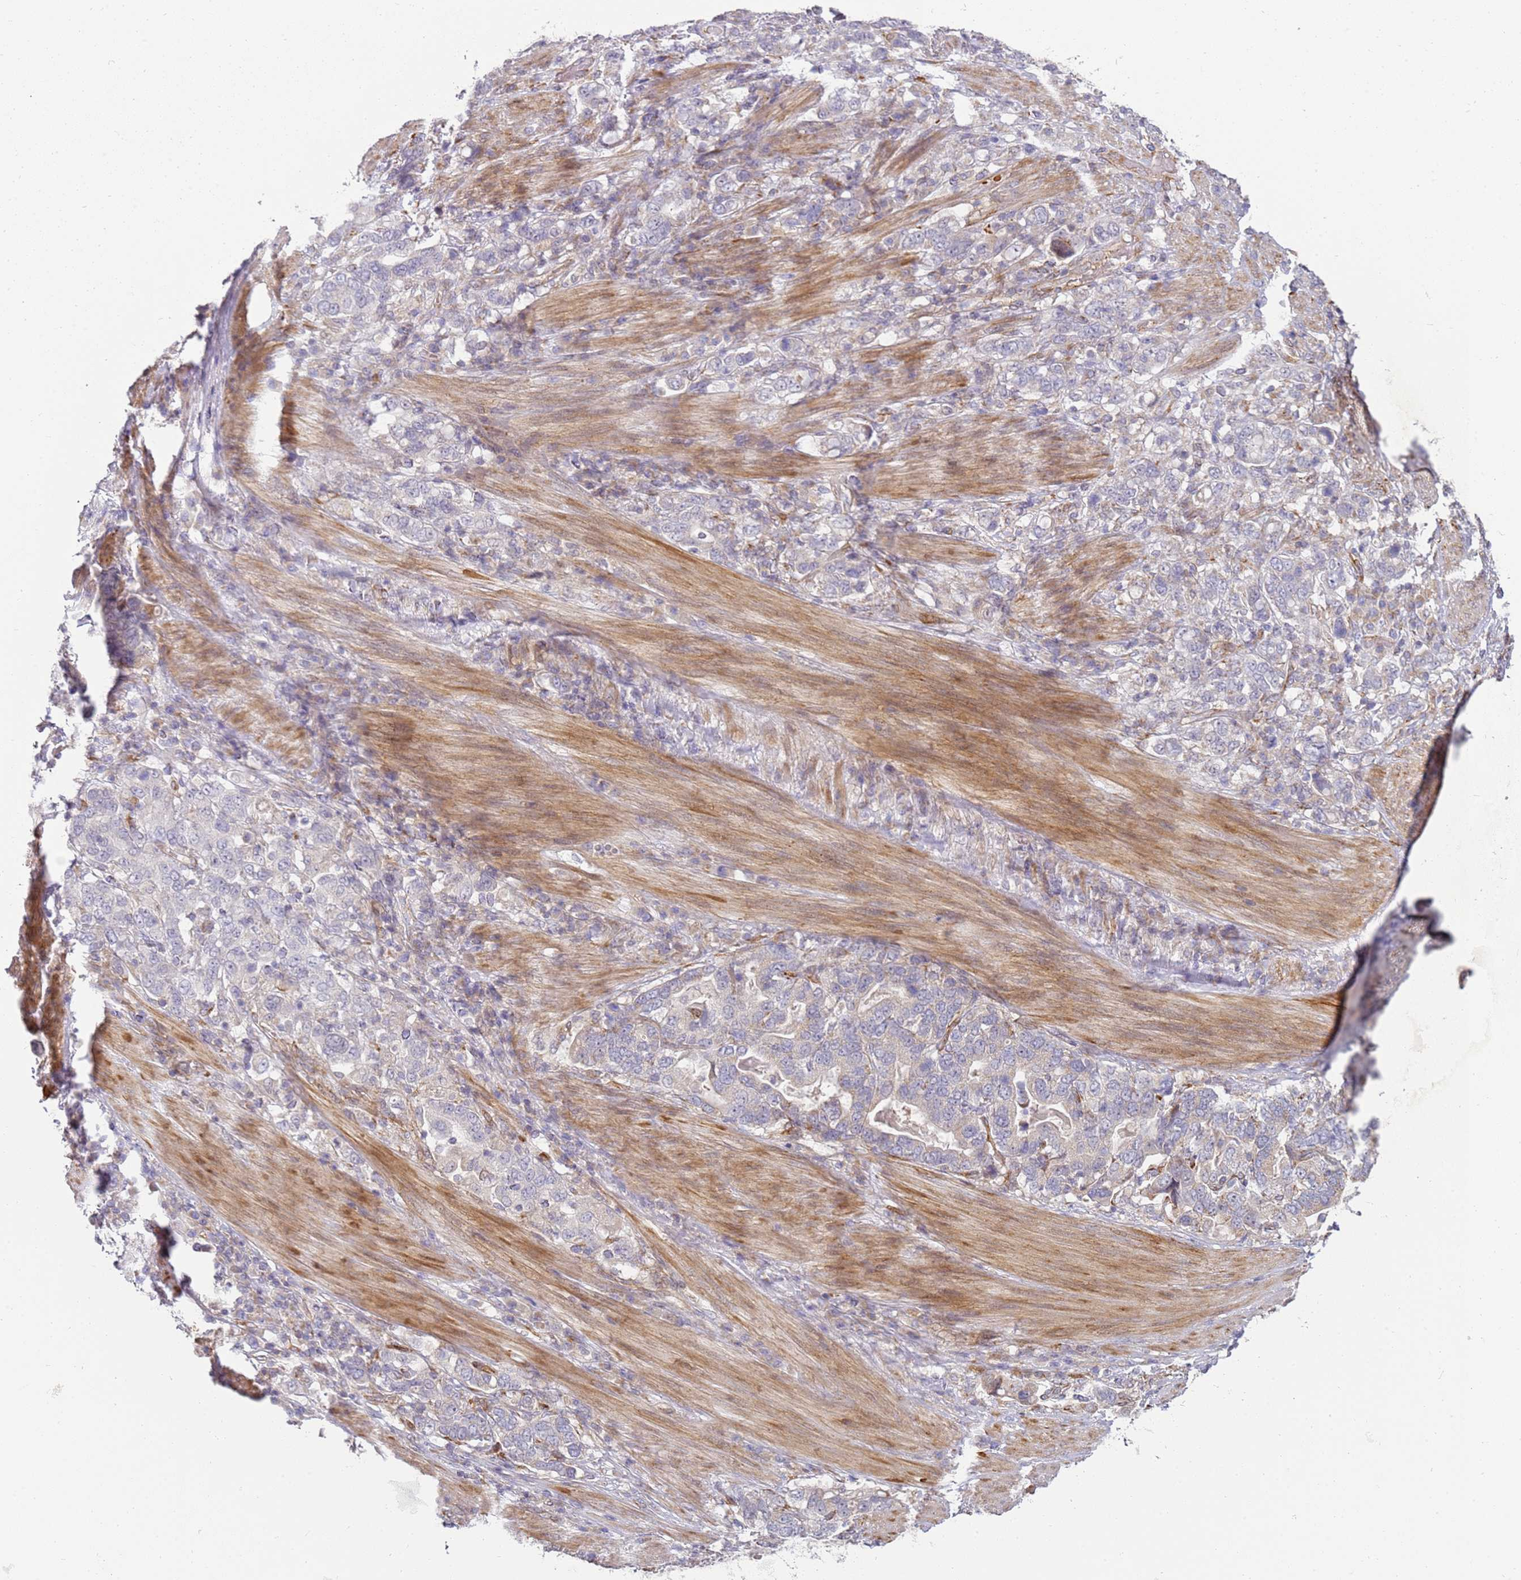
{"staining": {"intensity": "negative", "quantity": "none", "location": "none"}, "tissue": "stomach cancer", "cell_type": "Tumor cells", "image_type": "cancer", "snomed": [{"axis": "morphology", "description": "Adenocarcinoma, NOS"}, {"axis": "topography", "description": "Stomach, upper"}, {"axis": "topography", "description": "Stomach"}], "caption": "An image of adenocarcinoma (stomach) stained for a protein exhibits no brown staining in tumor cells.", "gene": "GRAP", "patient": {"sex": "male", "age": 62}}